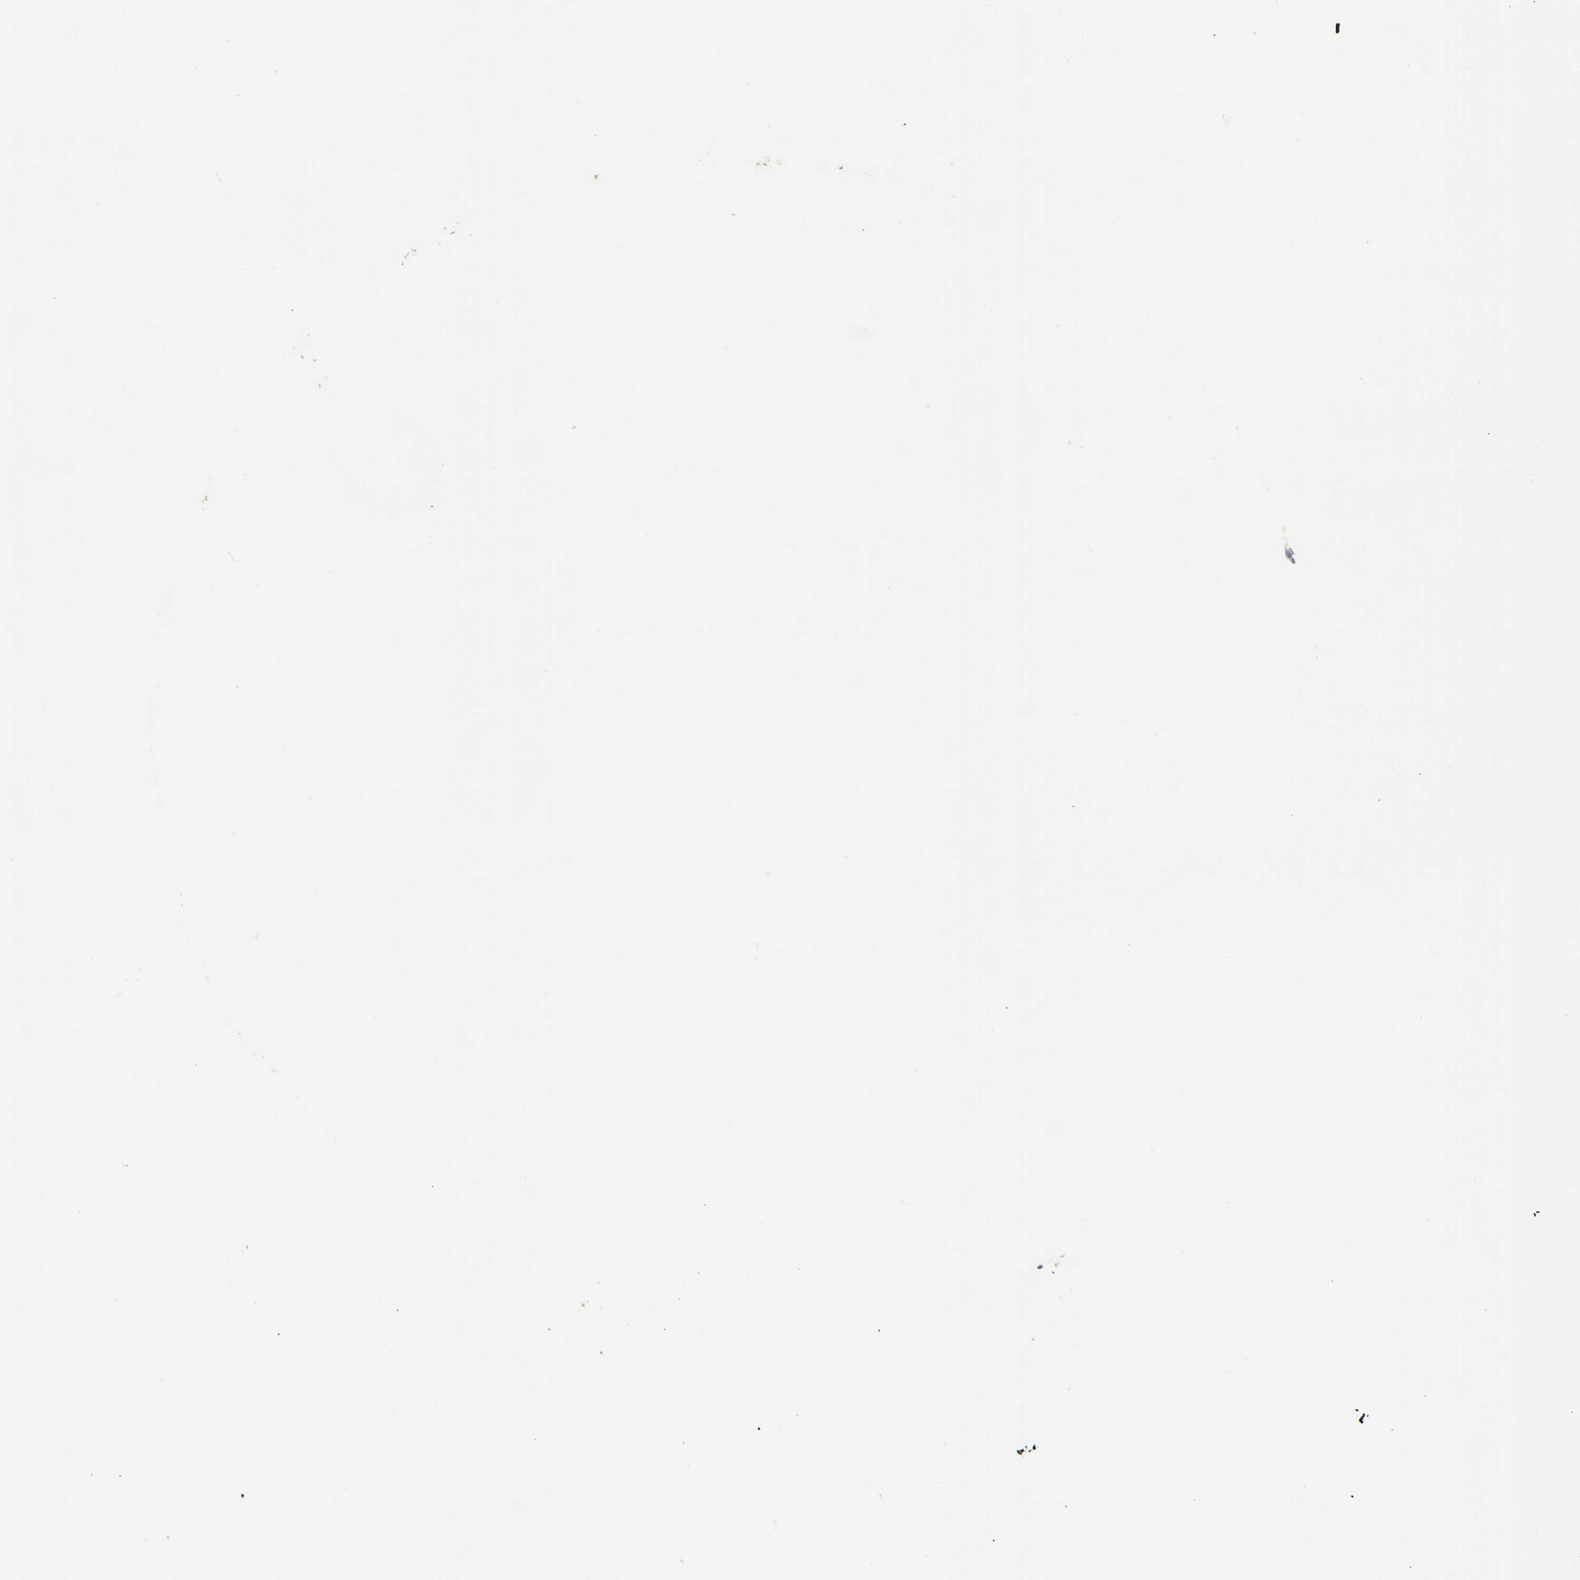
{"staining": {"intensity": "negative", "quantity": "none", "location": "none"}, "tissue": "glioma", "cell_type": "Tumor cells", "image_type": "cancer", "snomed": [{"axis": "morphology", "description": "Glioma, malignant, High grade"}, {"axis": "topography", "description": "Cerebral cortex"}], "caption": "This is an immunohistochemistry (IHC) image of human glioma. There is no staining in tumor cells.", "gene": "UCHL1", "patient": {"sex": "female", "age": 55}}